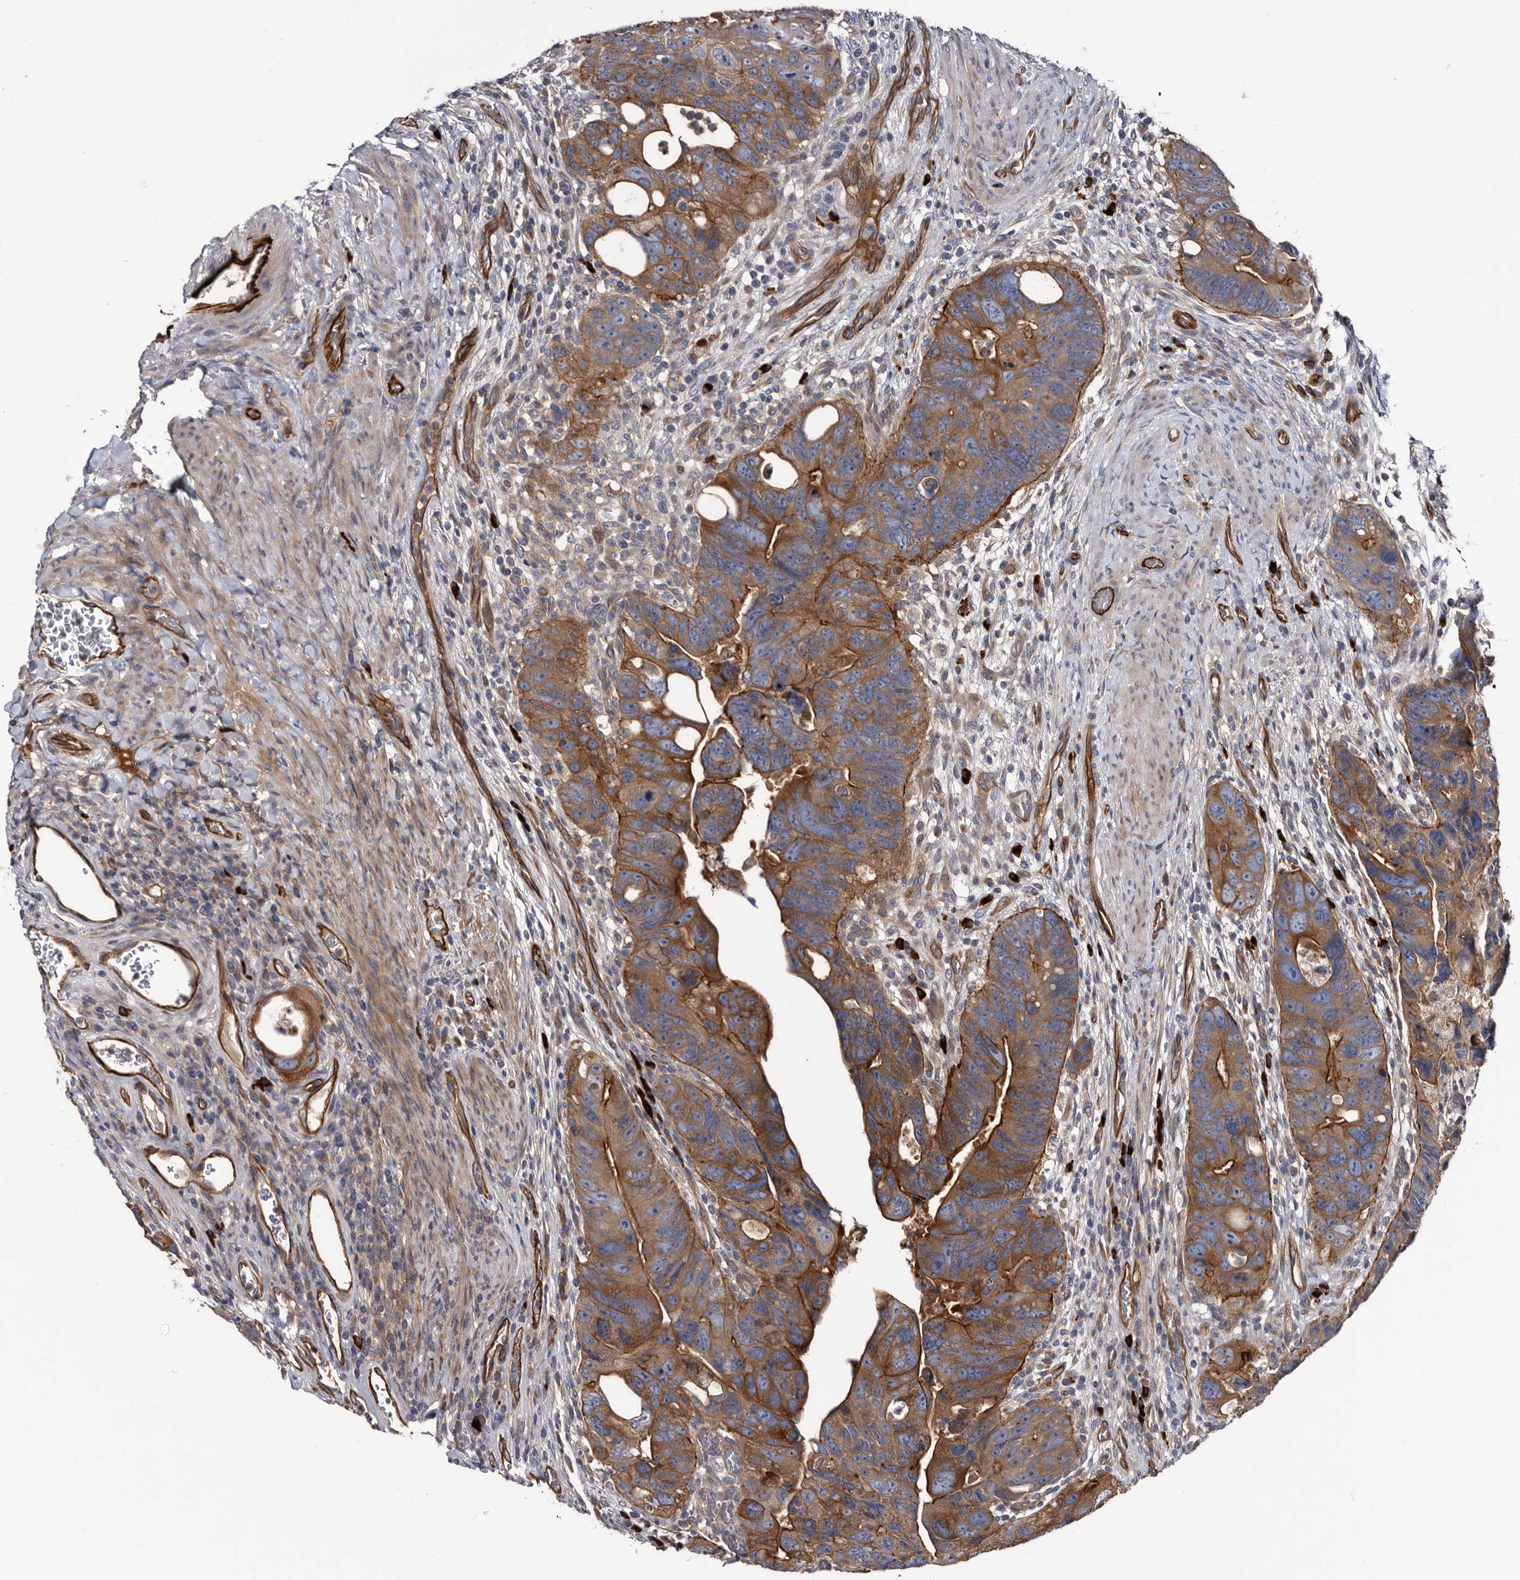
{"staining": {"intensity": "strong", "quantity": ">75%", "location": "cytoplasmic/membranous"}, "tissue": "colorectal cancer", "cell_type": "Tumor cells", "image_type": "cancer", "snomed": [{"axis": "morphology", "description": "Adenocarcinoma, NOS"}, {"axis": "topography", "description": "Rectum"}], "caption": "Immunohistochemistry (IHC) (DAB) staining of colorectal adenocarcinoma reveals strong cytoplasmic/membranous protein positivity in about >75% of tumor cells.", "gene": "TSPAN17", "patient": {"sex": "male", "age": 59}}